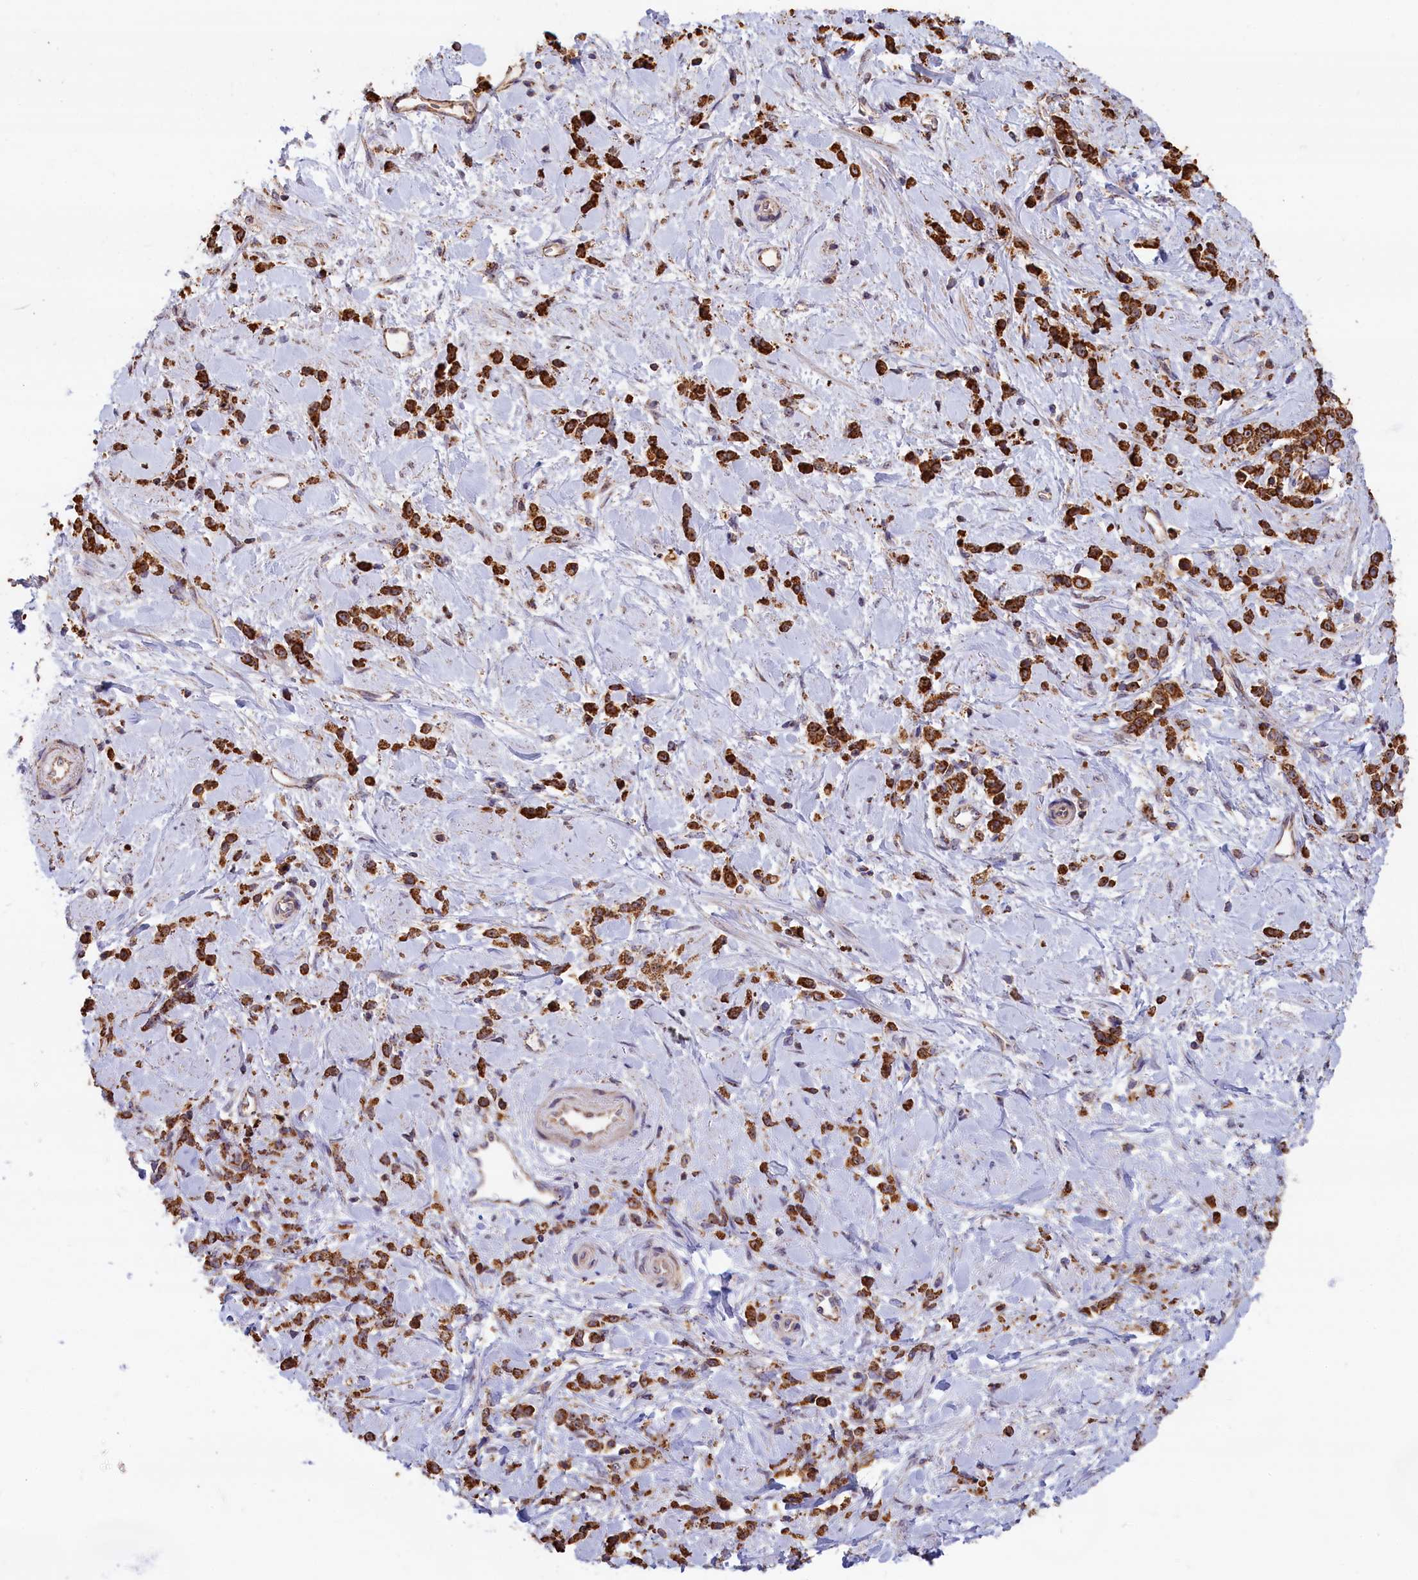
{"staining": {"intensity": "strong", "quantity": ">75%", "location": "cytoplasmic/membranous"}, "tissue": "stomach cancer", "cell_type": "Tumor cells", "image_type": "cancer", "snomed": [{"axis": "morphology", "description": "Adenocarcinoma, NOS"}, {"axis": "topography", "description": "Stomach"}], "caption": "About >75% of tumor cells in stomach cancer display strong cytoplasmic/membranous protein expression as visualized by brown immunohistochemical staining.", "gene": "ZNF816", "patient": {"sex": "female", "age": 60}}